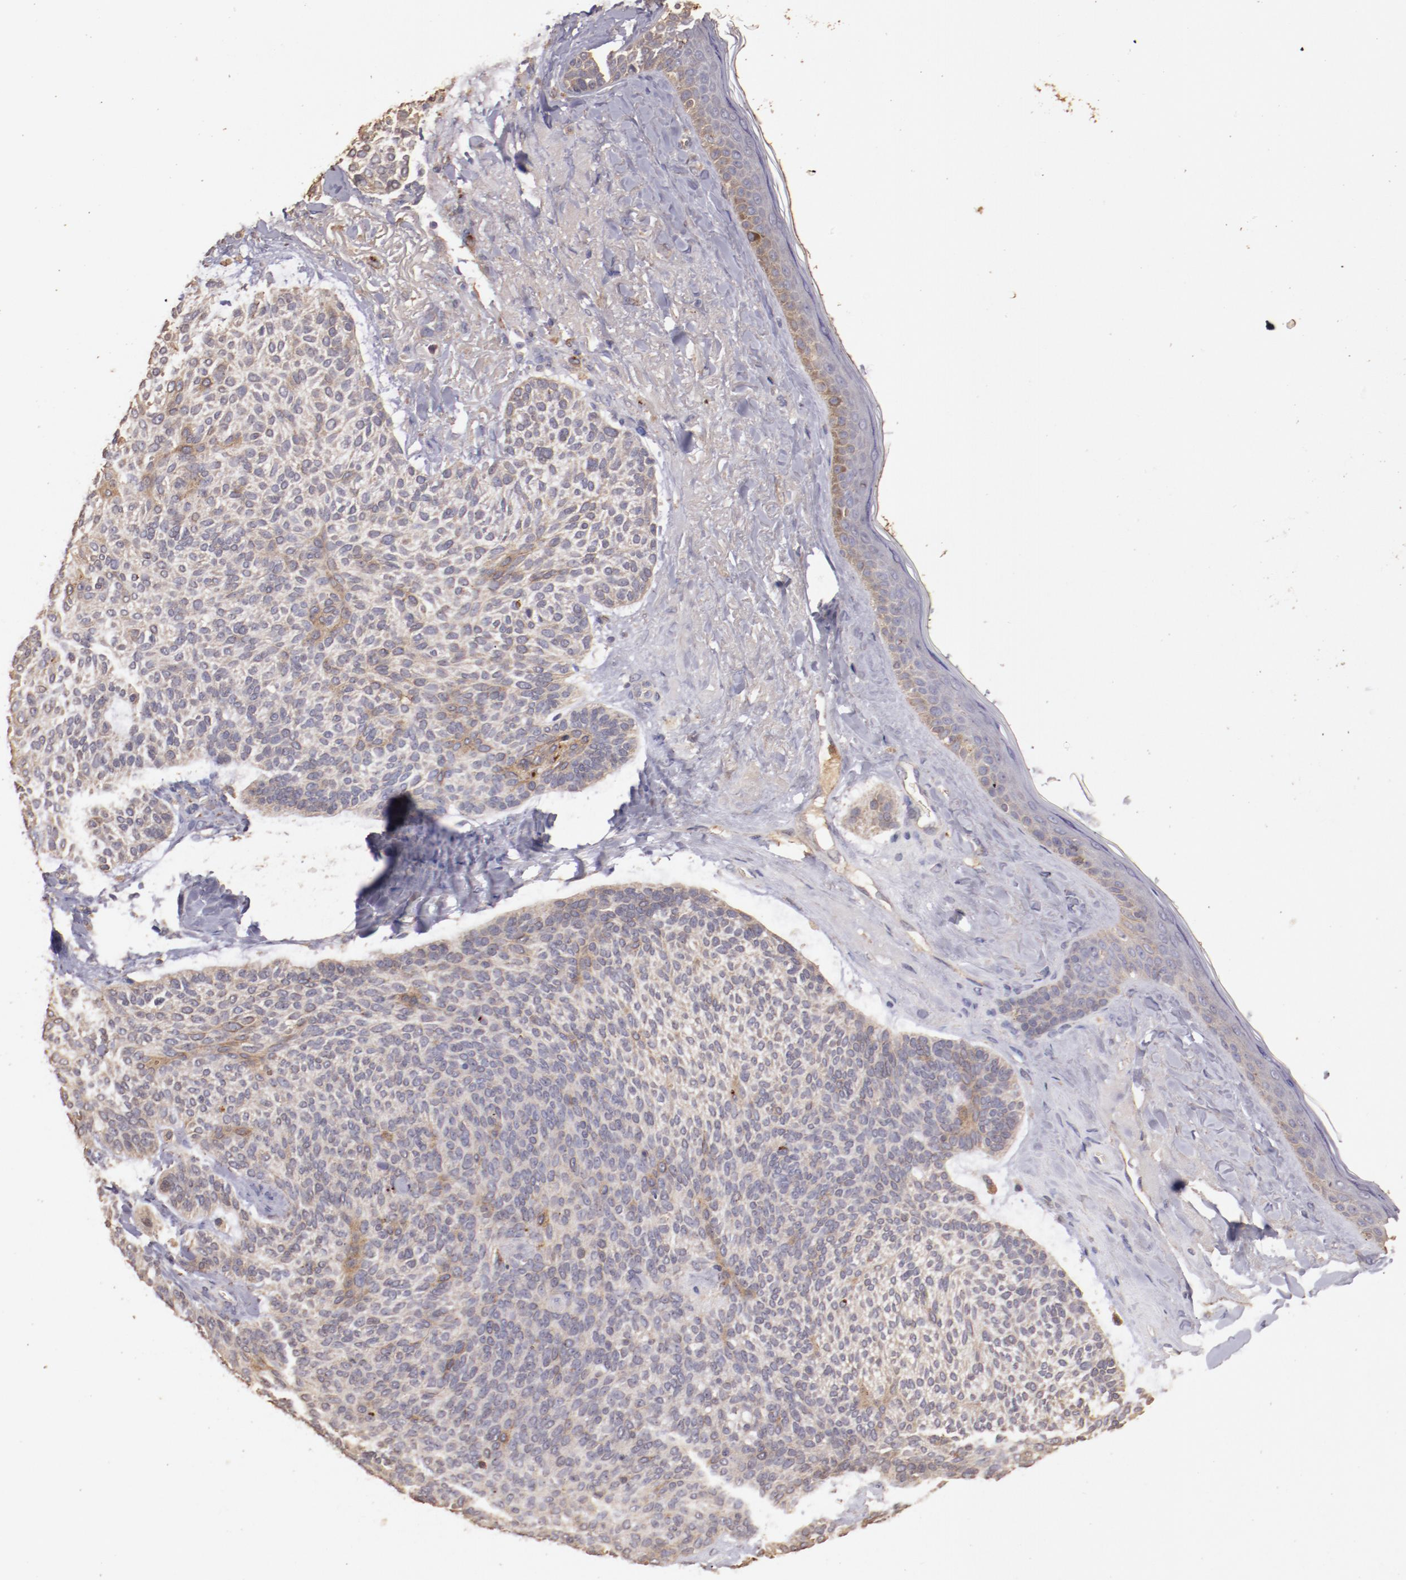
{"staining": {"intensity": "moderate", "quantity": ">75%", "location": "cytoplasmic/membranous"}, "tissue": "skin cancer", "cell_type": "Tumor cells", "image_type": "cancer", "snomed": [{"axis": "morphology", "description": "Normal tissue, NOS"}, {"axis": "morphology", "description": "Basal cell carcinoma"}, {"axis": "topography", "description": "Skin"}], "caption": "Immunohistochemical staining of human skin cancer (basal cell carcinoma) demonstrates medium levels of moderate cytoplasmic/membranous protein expression in about >75% of tumor cells. (DAB = brown stain, brightfield microscopy at high magnification).", "gene": "SRRD", "patient": {"sex": "female", "age": 70}}